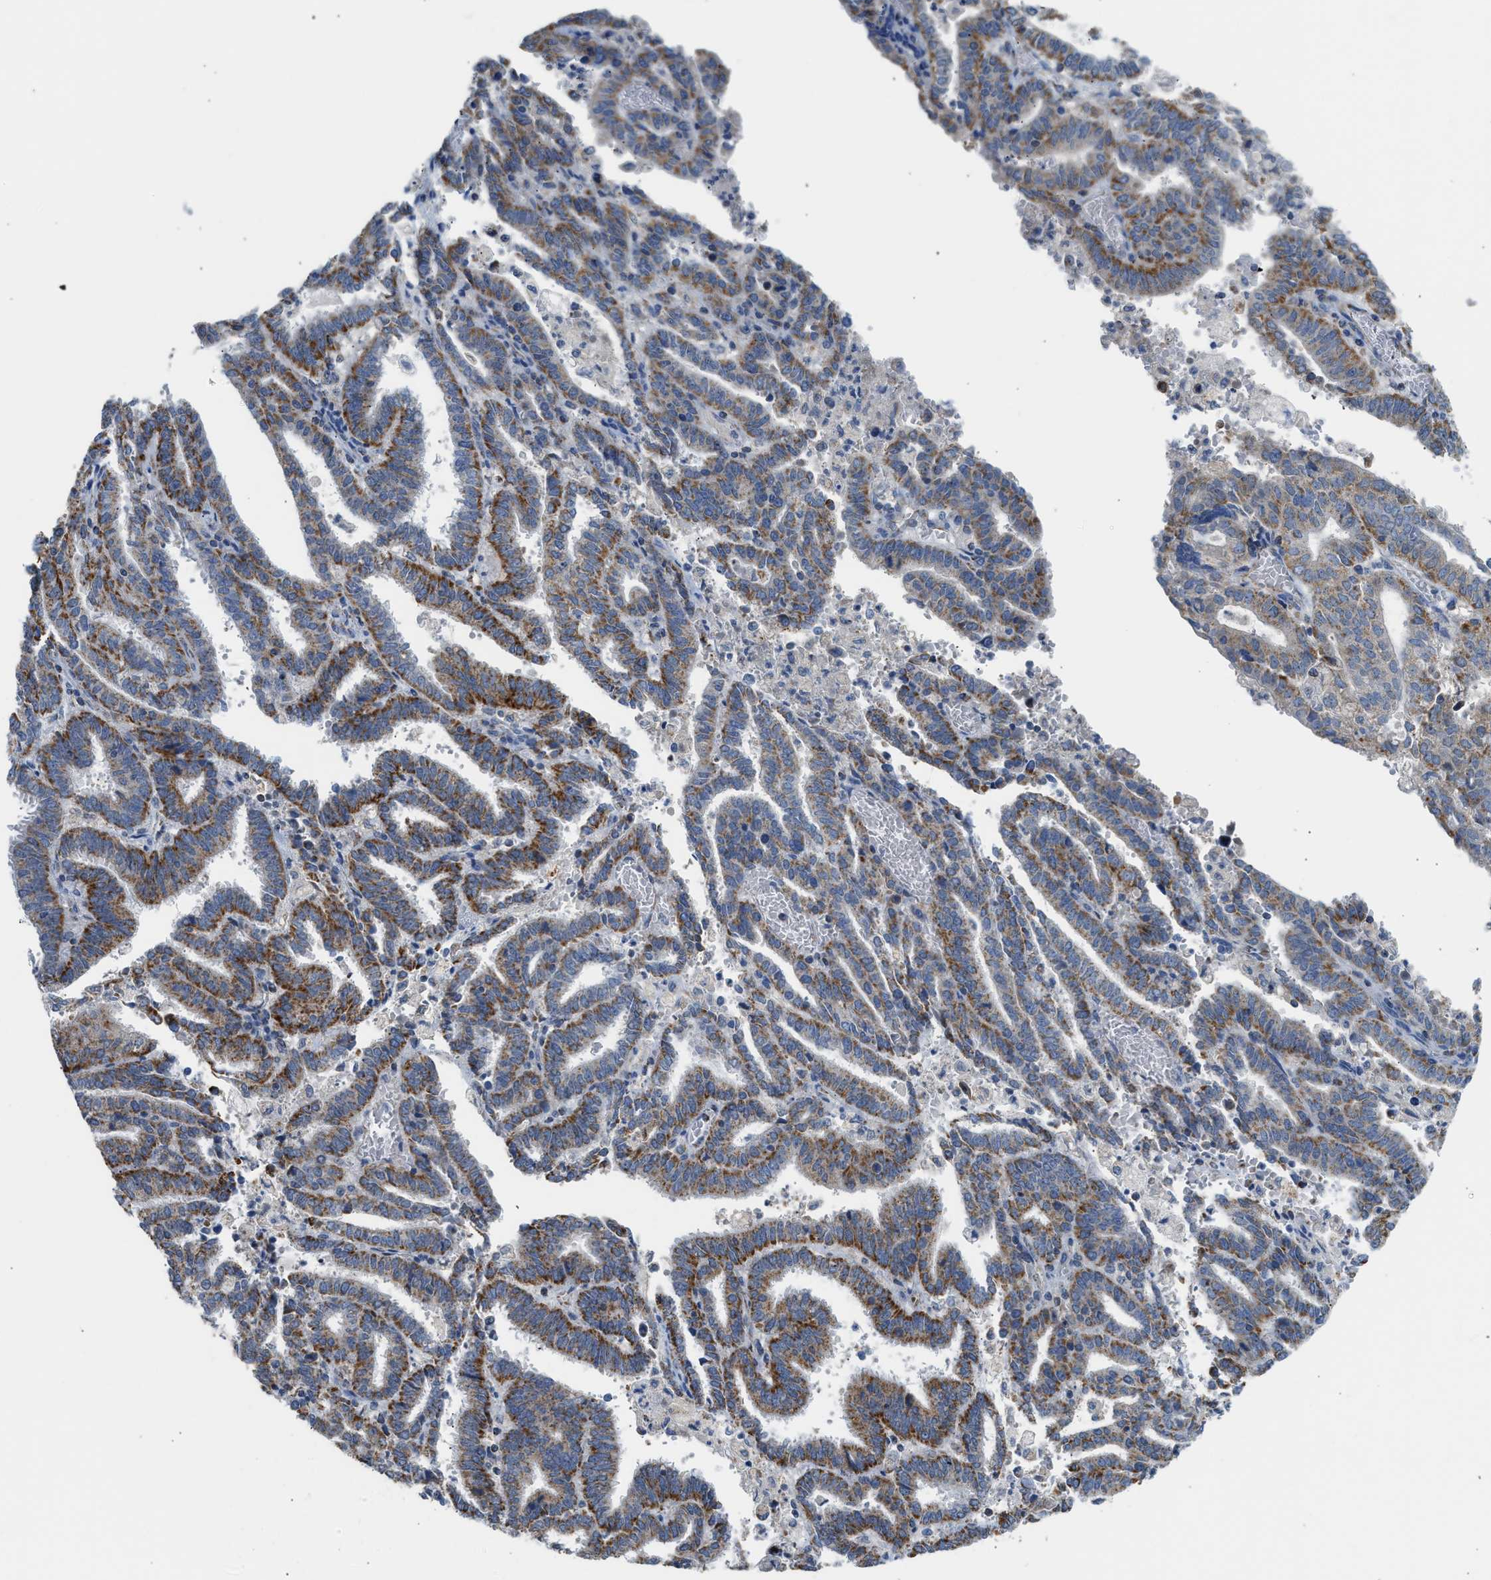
{"staining": {"intensity": "moderate", "quantity": ">75%", "location": "cytoplasmic/membranous"}, "tissue": "endometrial cancer", "cell_type": "Tumor cells", "image_type": "cancer", "snomed": [{"axis": "morphology", "description": "Adenocarcinoma, NOS"}, {"axis": "topography", "description": "Uterus"}], "caption": "A micrograph of human adenocarcinoma (endometrial) stained for a protein demonstrates moderate cytoplasmic/membranous brown staining in tumor cells.", "gene": "GOT2", "patient": {"sex": "female", "age": 83}}